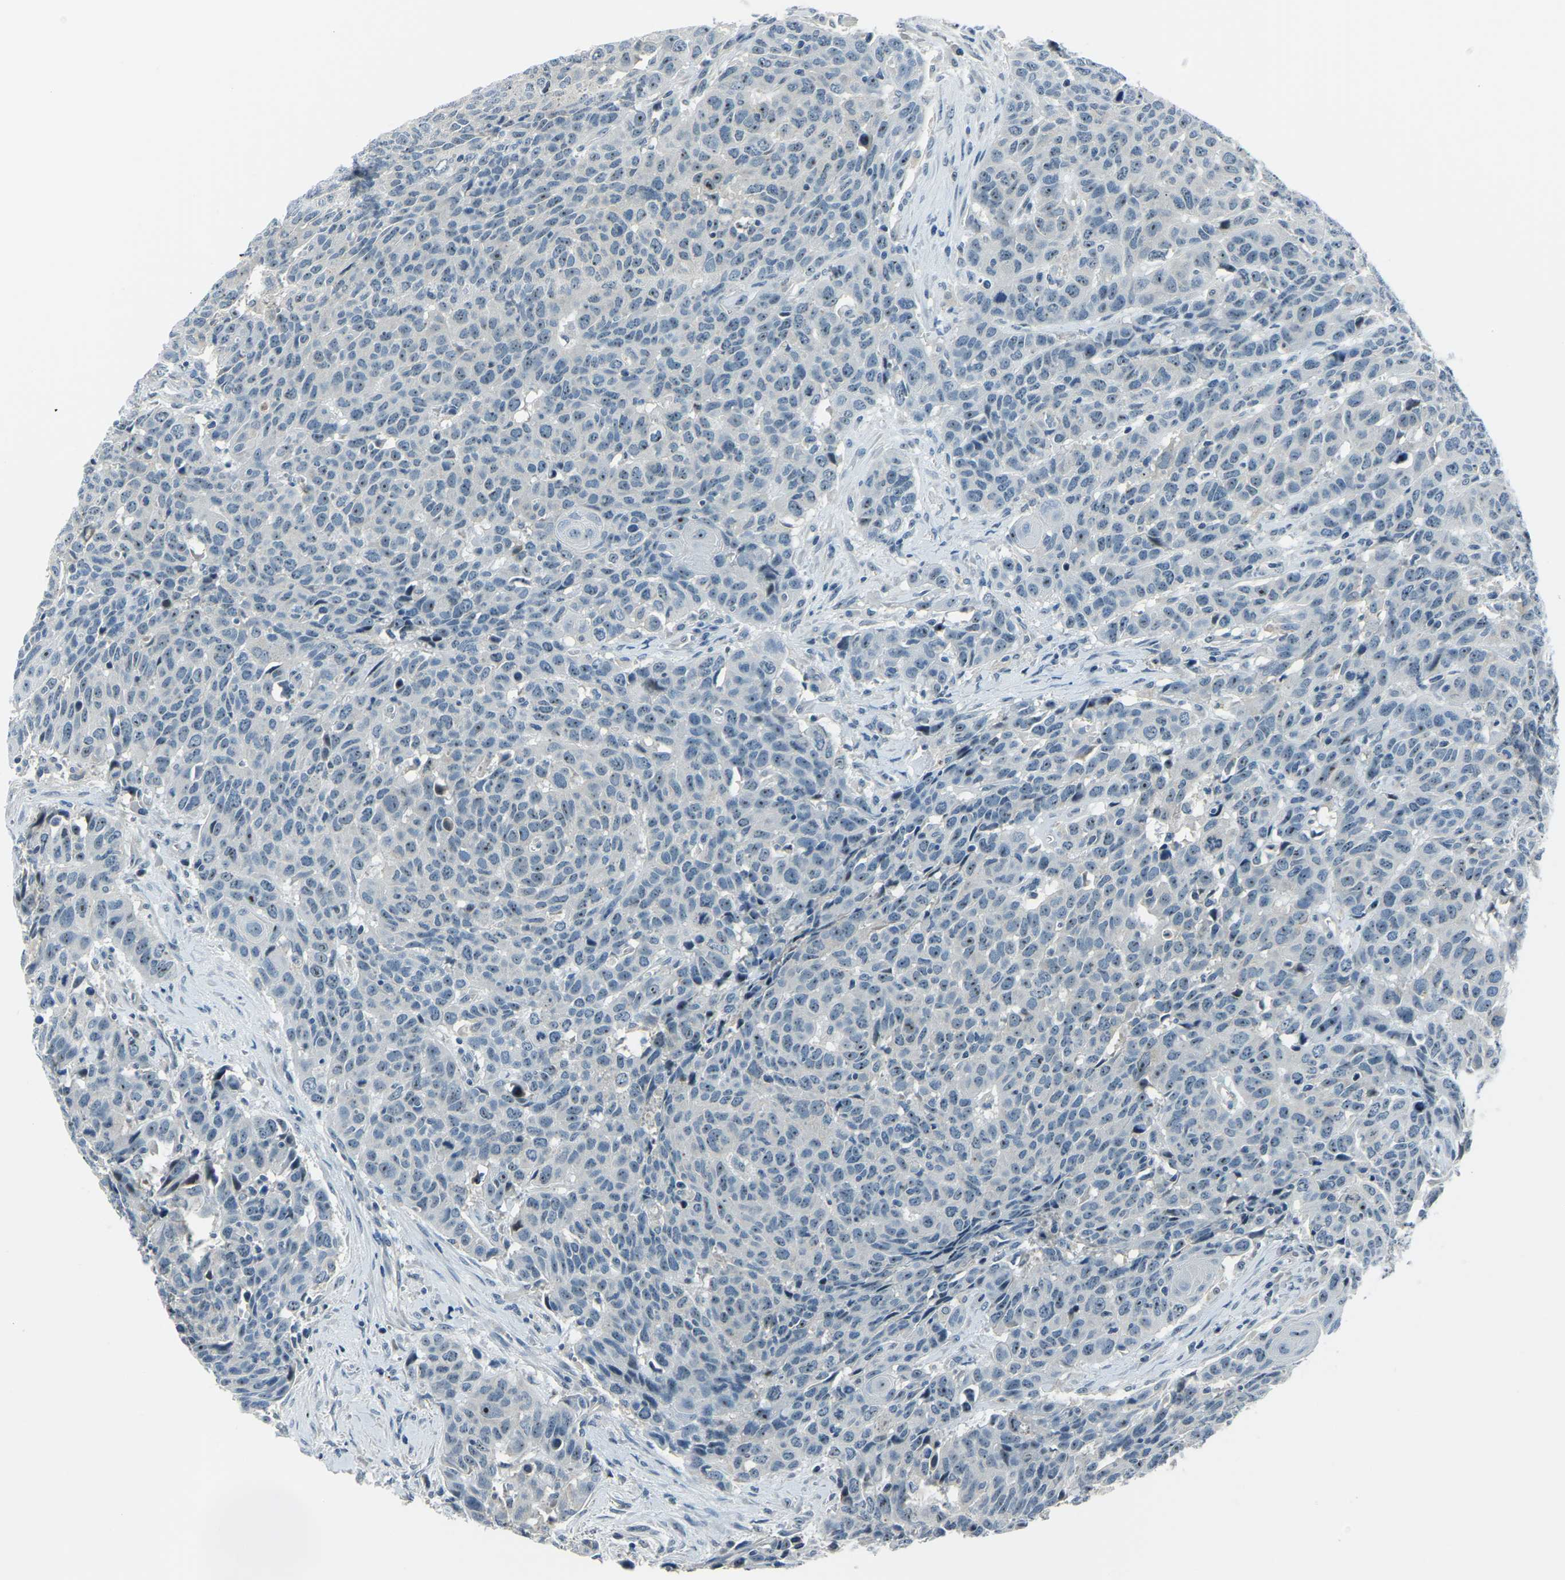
{"staining": {"intensity": "weak", "quantity": "<25%", "location": "nuclear"}, "tissue": "head and neck cancer", "cell_type": "Tumor cells", "image_type": "cancer", "snomed": [{"axis": "morphology", "description": "Squamous cell carcinoma, NOS"}, {"axis": "topography", "description": "Head-Neck"}], "caption": "Tumor cells are negative for brown protein staining in head and neck squamous cell carcinoma.", "gene": "RRP1", "patient": {"sex": "male", "age": 66}}